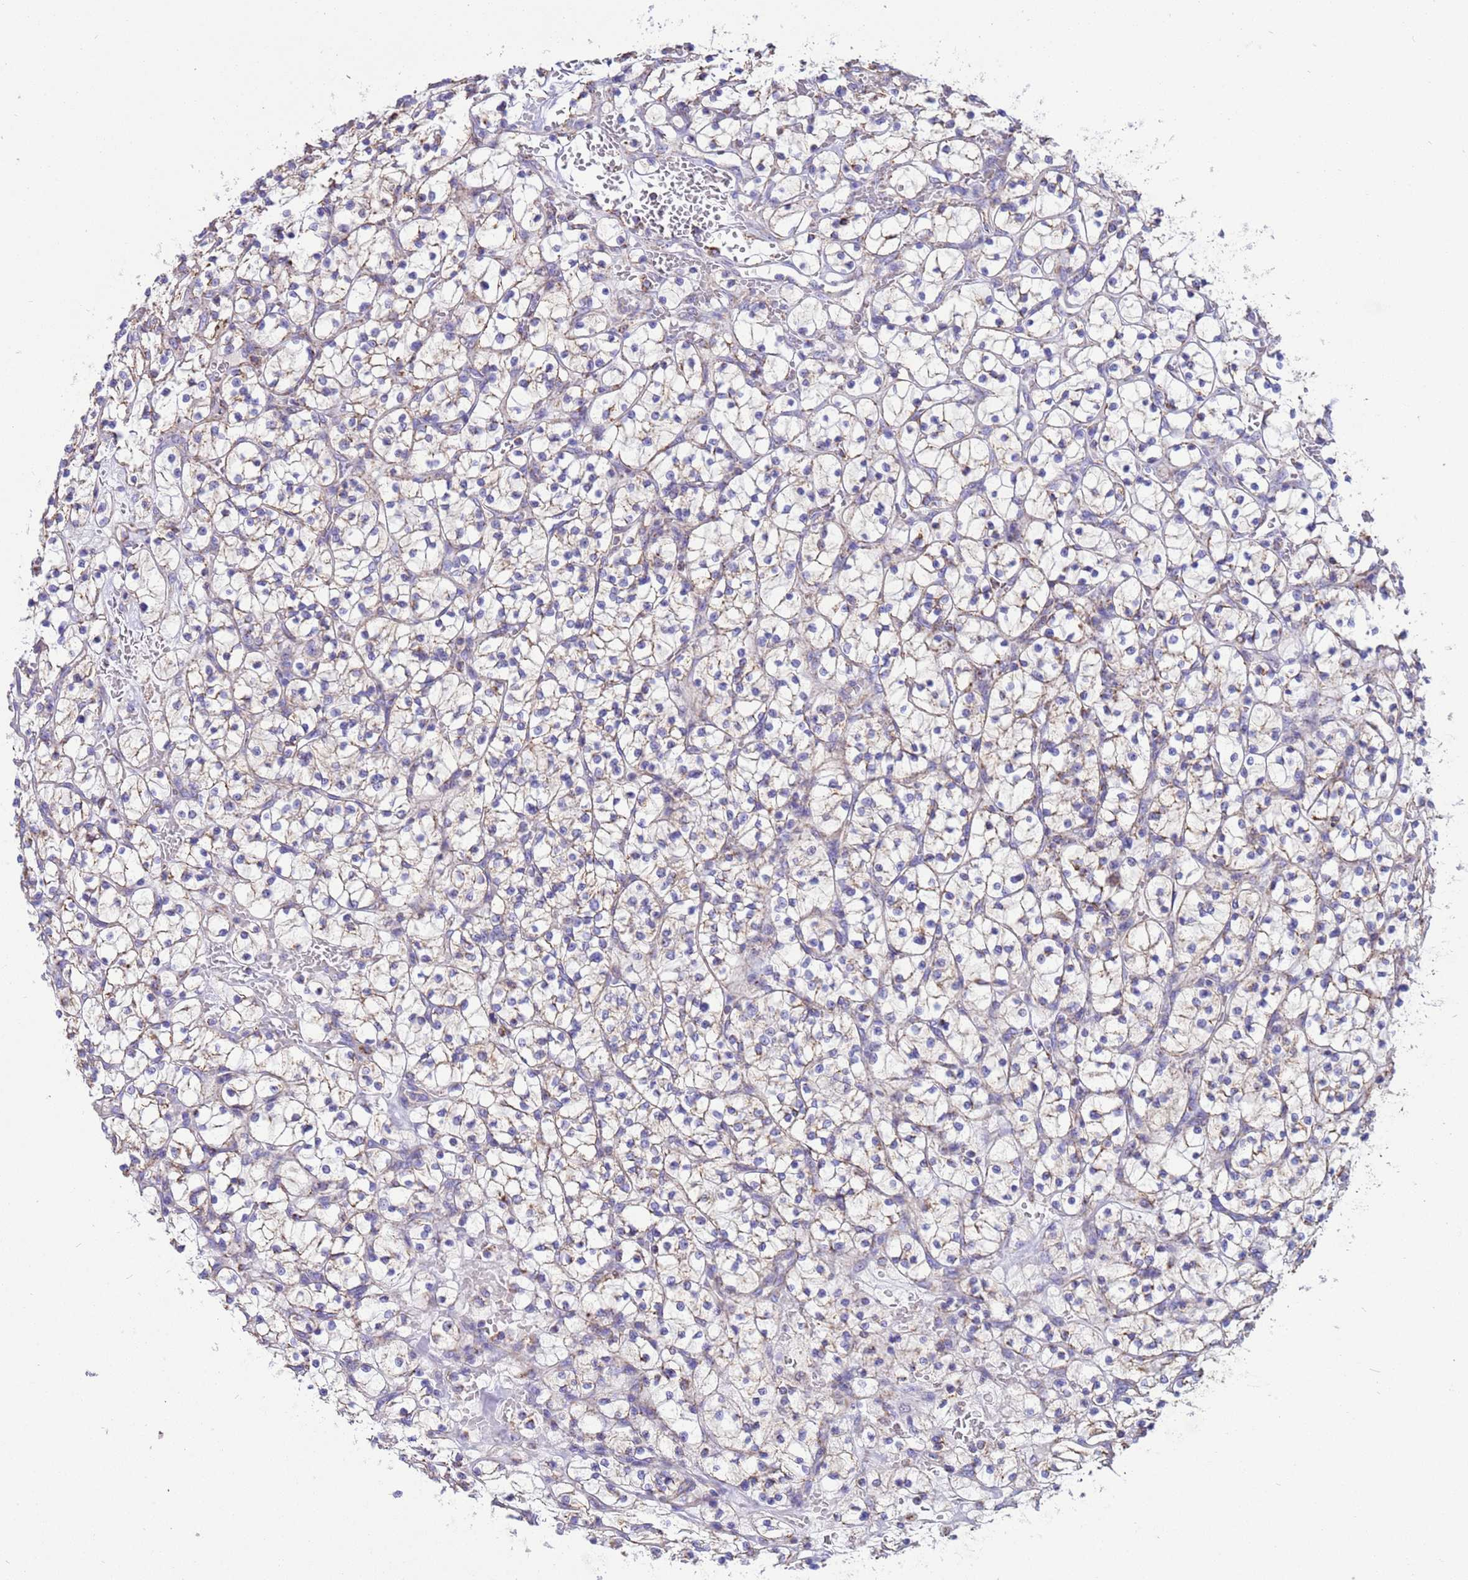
{"staining": {"intensity": "negative", "quantity": "none", "location": "none"}, "tissue": "renal cancer", "cell_type": "Tumor cells", "image_type": "cancer", "snomed": [{"axis": "morphology", "description": "Adenocarcinoma, NOS"}, {"axis": "topography", "description": "Kidney"}], "caption": "Tumor cells show no significant expression in renal adenocarcinoma.", "gene": "RNF165", "patient": {"sex": "female", "age": 64}}